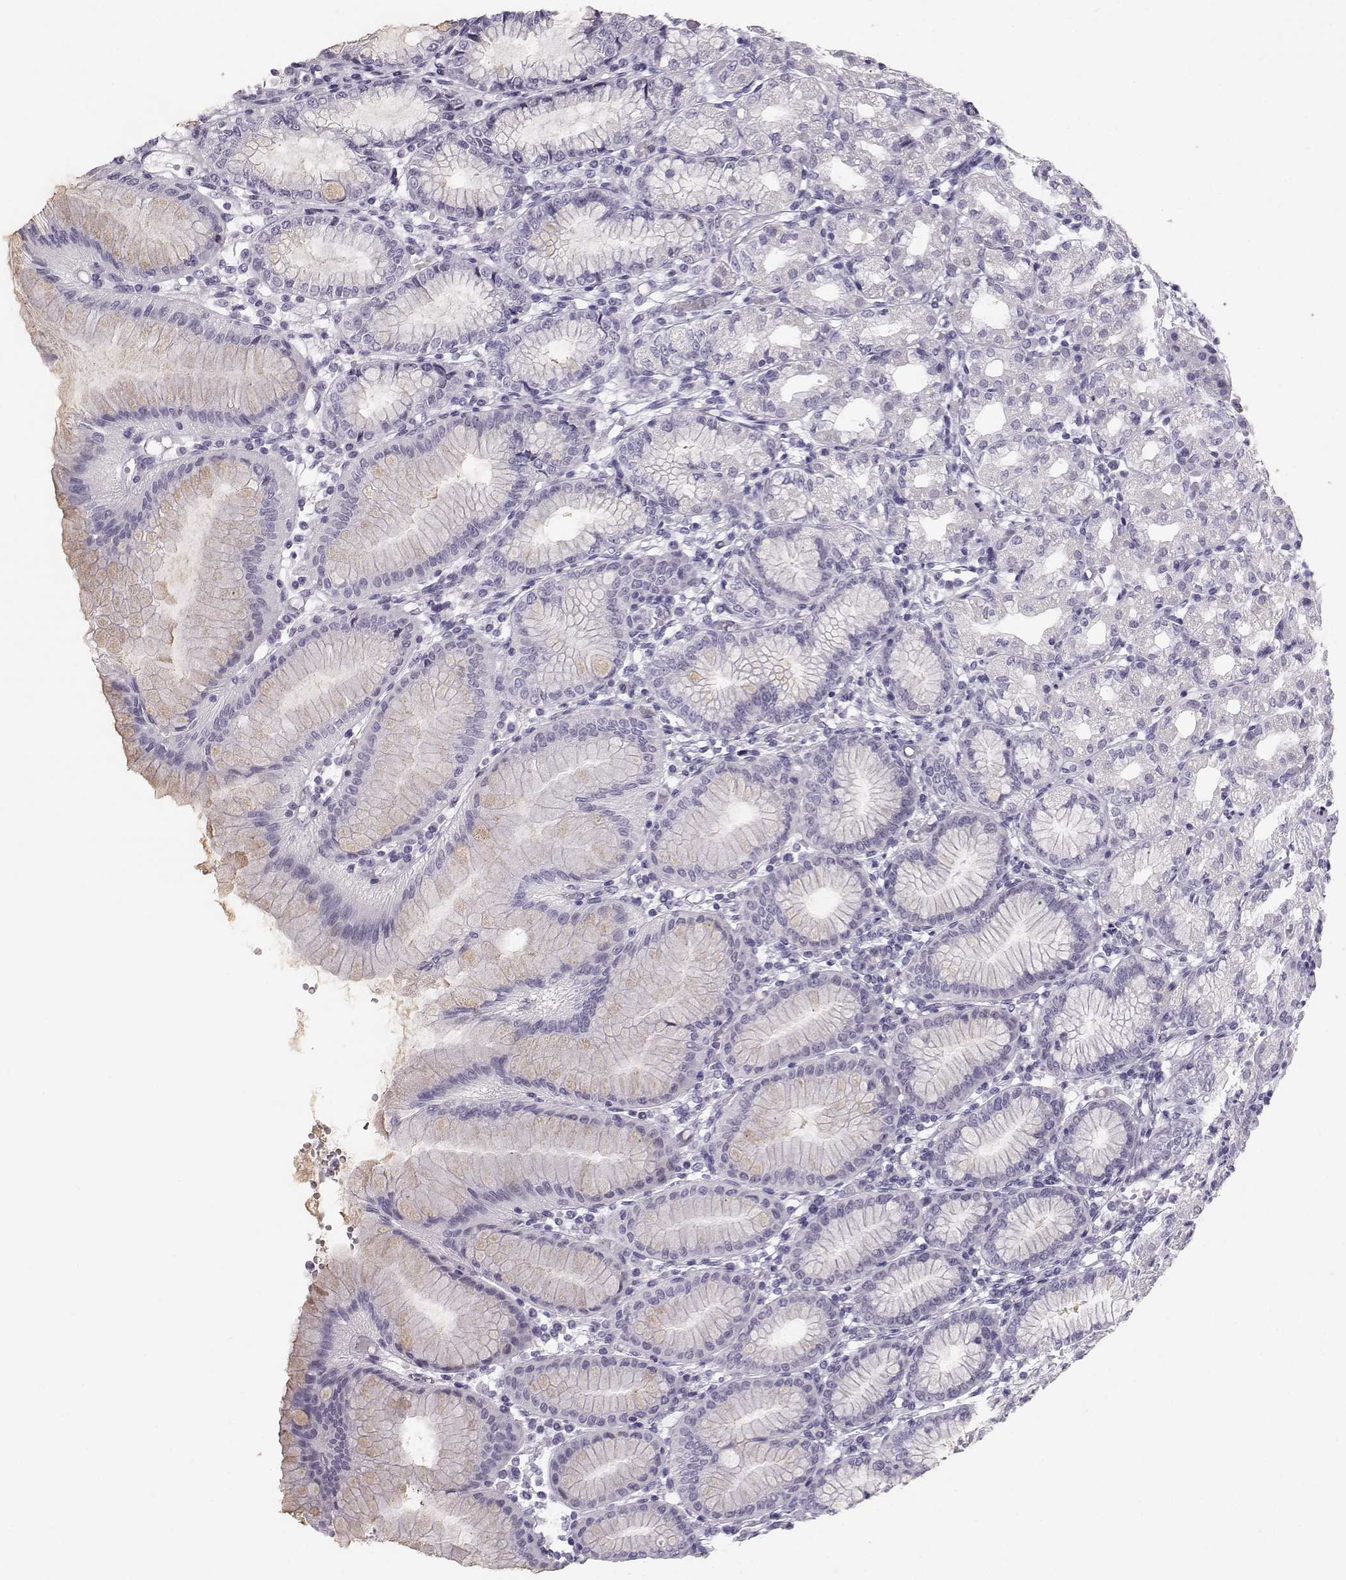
{"staining": {"intensity": "negative", "quantity": "none", "location": "none"}, "tissue": "stomach", "cell_type": "Glandular cells", "image_type": "normal", "snomed": [{"axis": "morphology", "description": "Normal tissue, NOS"}, {"axis": "topography", "description": "Skeletal muscle"}, {"axis": "topography", "description": "Stomach"}], "caption": "Immunohistochemistry (IHC) image of benign stomach stained for a protein (brown), which demonstrates no expression in glandular cells.", "gene": "CASR", "patient": {"sex": "female", "age": 57}}